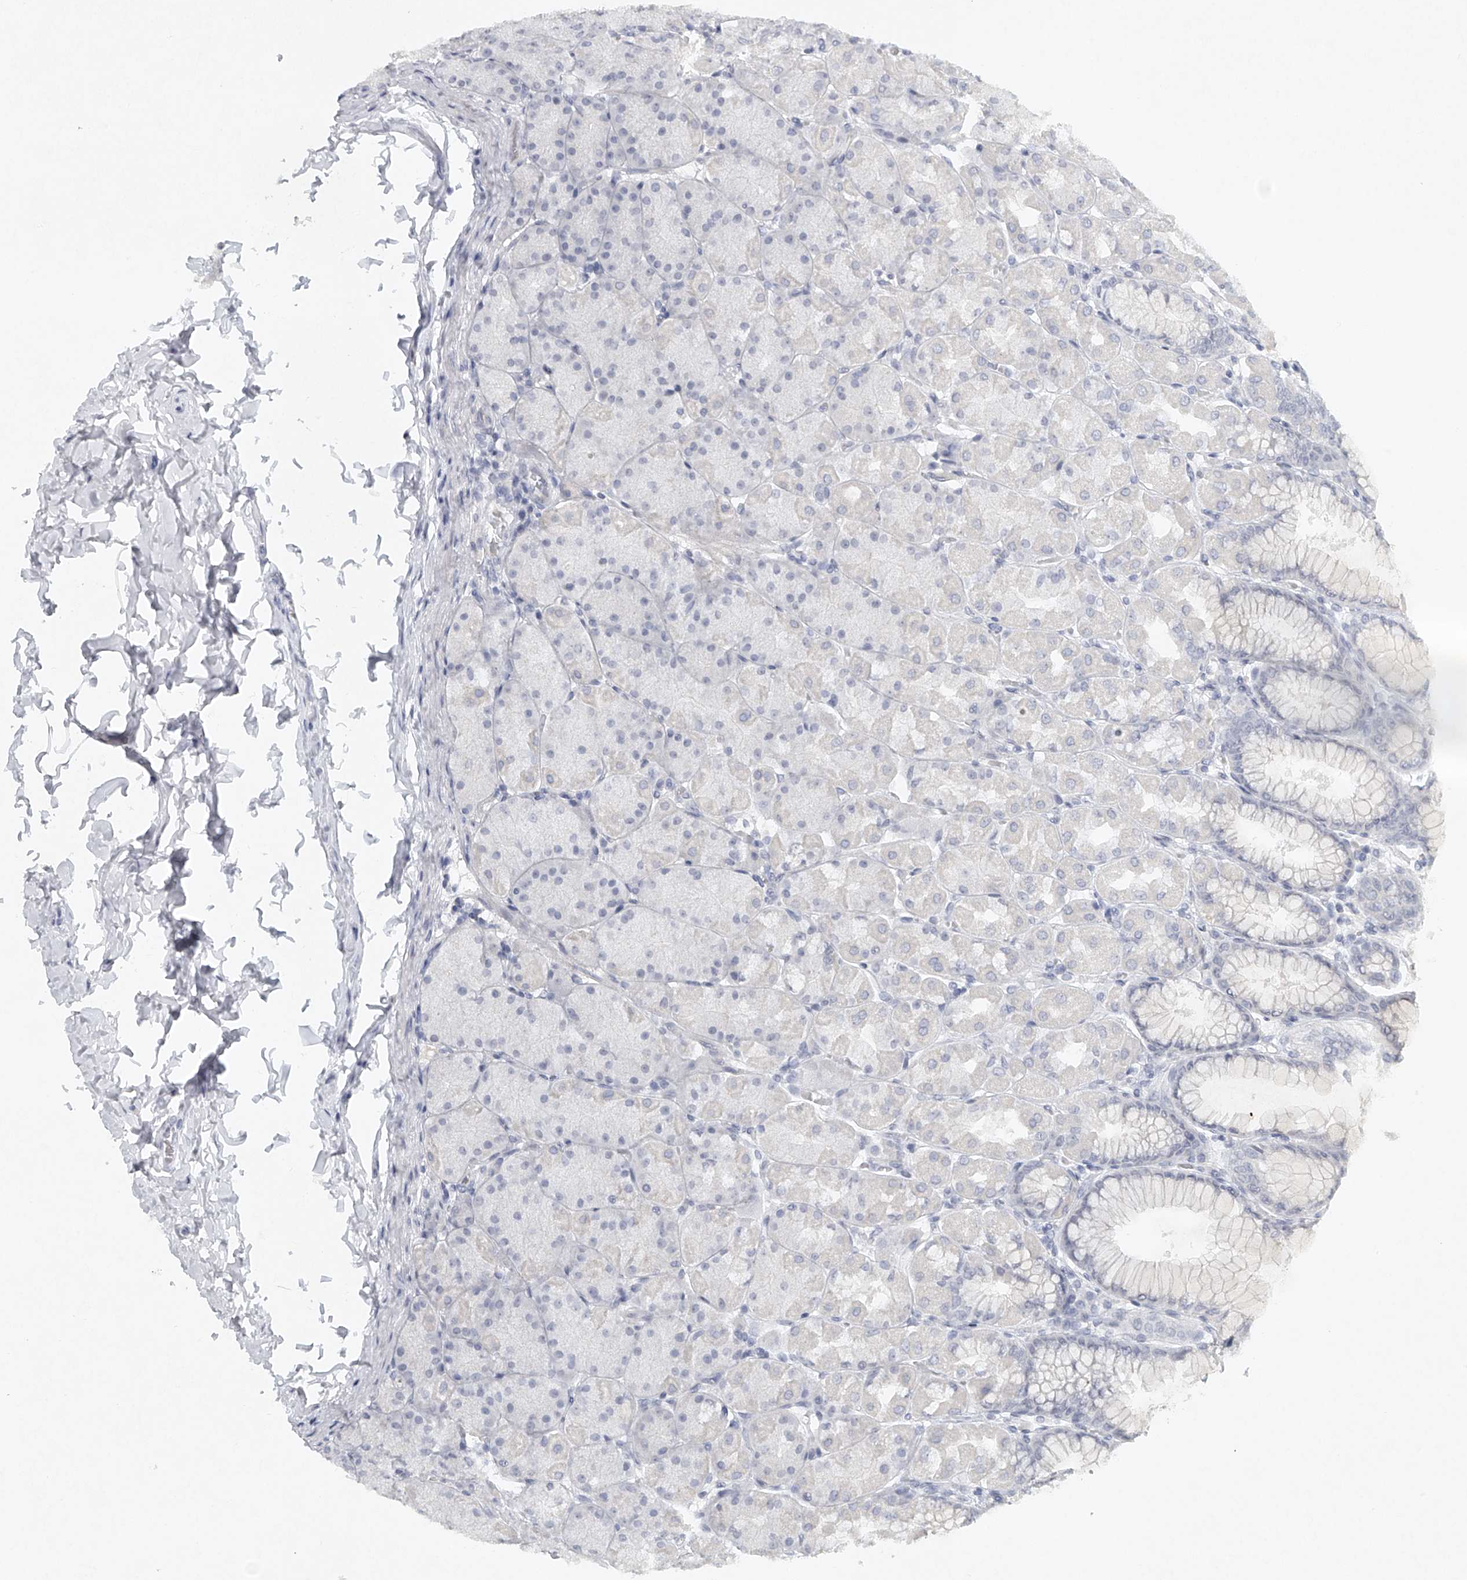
{"staining": {"intensity": "negative", "quantity": "none", "location": "none"}, "tissue": "stomach", "cell_type": "Glandular cells", "image_type": "normal", "snomed": [{"axis": "morphology", "description": "Normal tissue, NOS"}, {"axis": "topography", "description": "Stomach, upper"}], "caption": "This is an immunohistochemistry (IHC) histopathology image of normal human stomach. There is no staining in glandular cells.", "gene": "FAT2", "patient": {"sex": "female", "age": 56}}